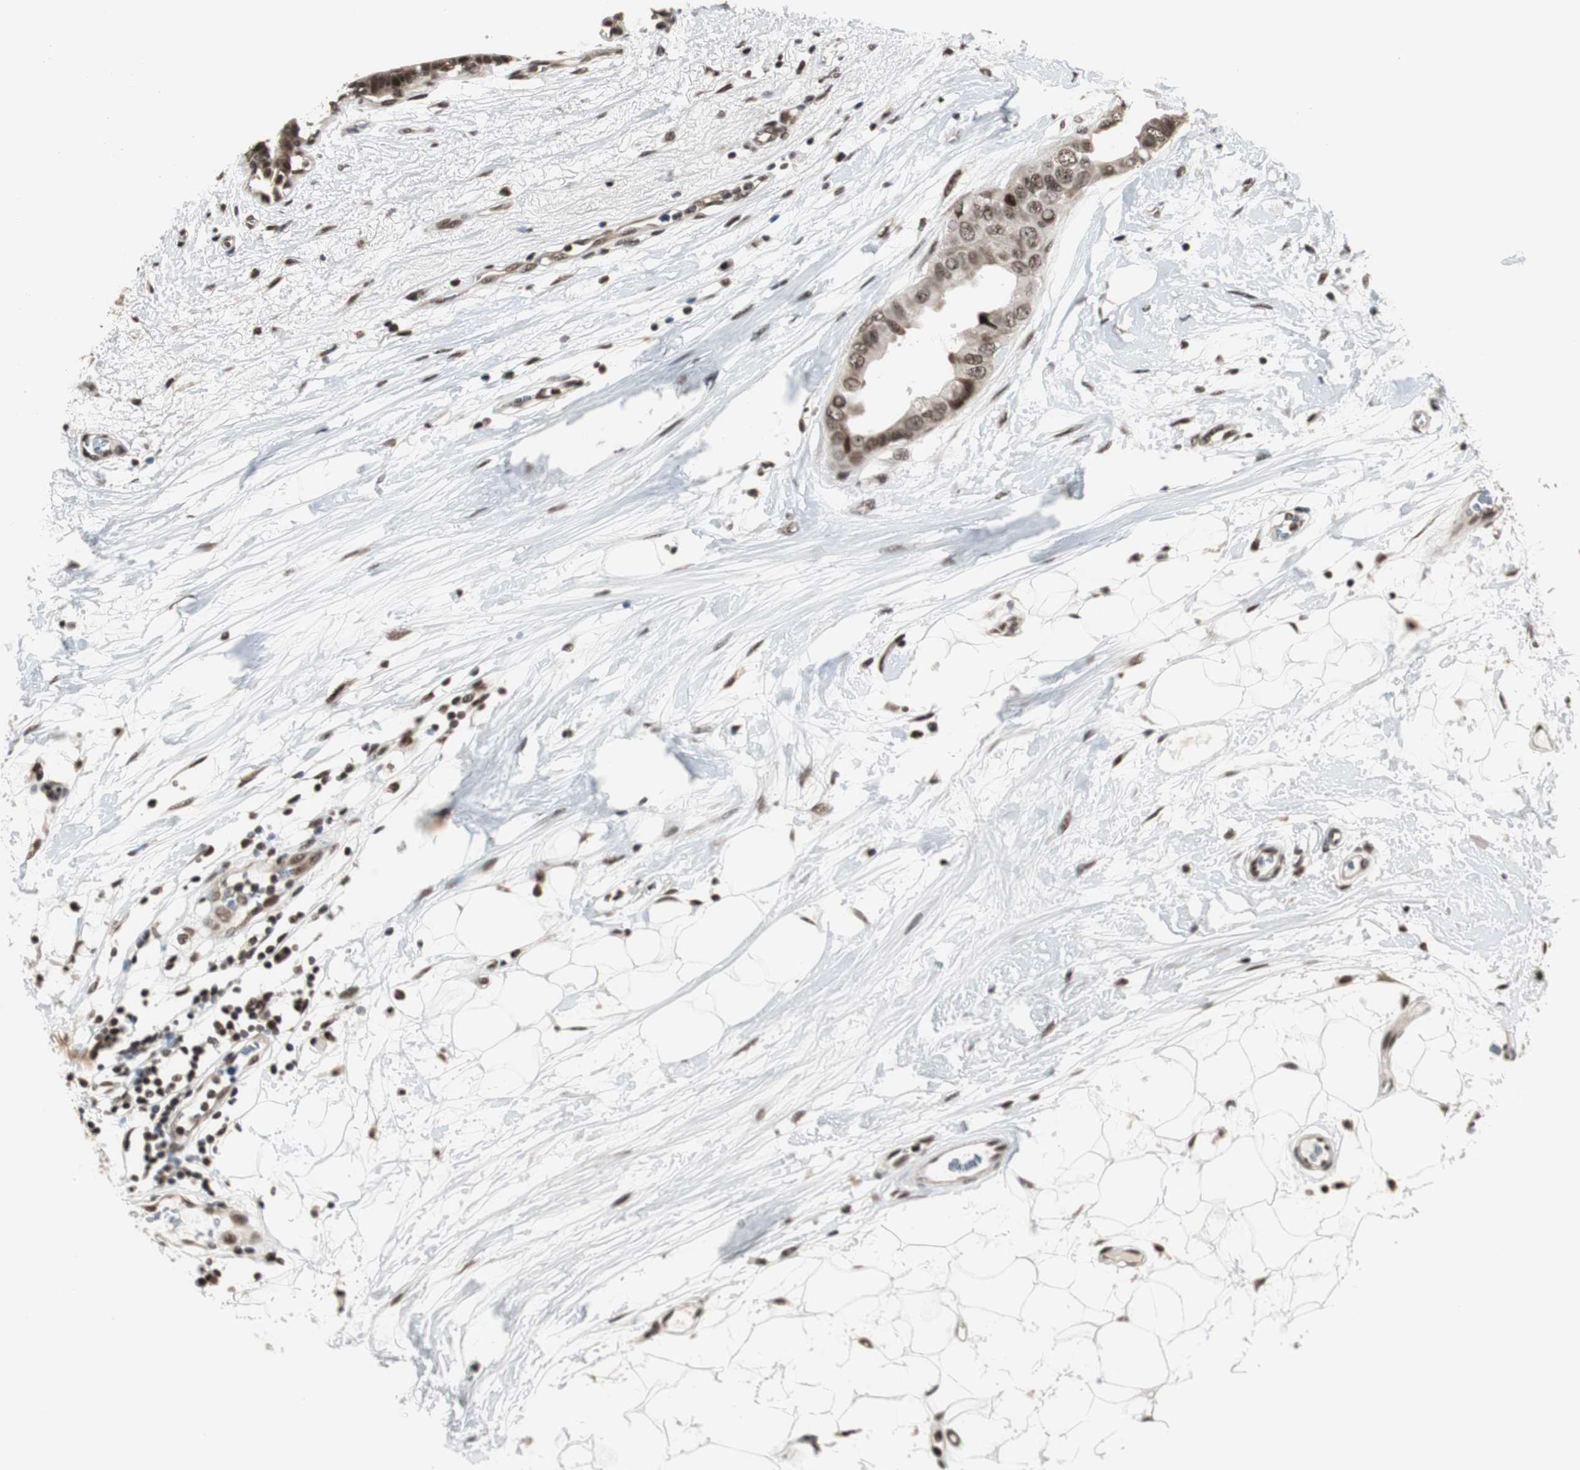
{"staining": {"intensity": "strong", "quantity": ">75%", "location": "nuclear"}, "tissue": "breast cancer", "cell_type": "Tumor cells", "image_type": "cancer", "snomed": [{"axis": "morphology", "description": "Duct carcinoma"}, {"axis": "topography", "description": "Breast"}], "caption": "The histopathology image displays immunohistochemical staining of breast invasive ductal carcinoma. There is strong nuclear expression is identified in about >75% of tumor cells.", "gene": "CDK9", "patient": {"sex": "female", "age": 40}}